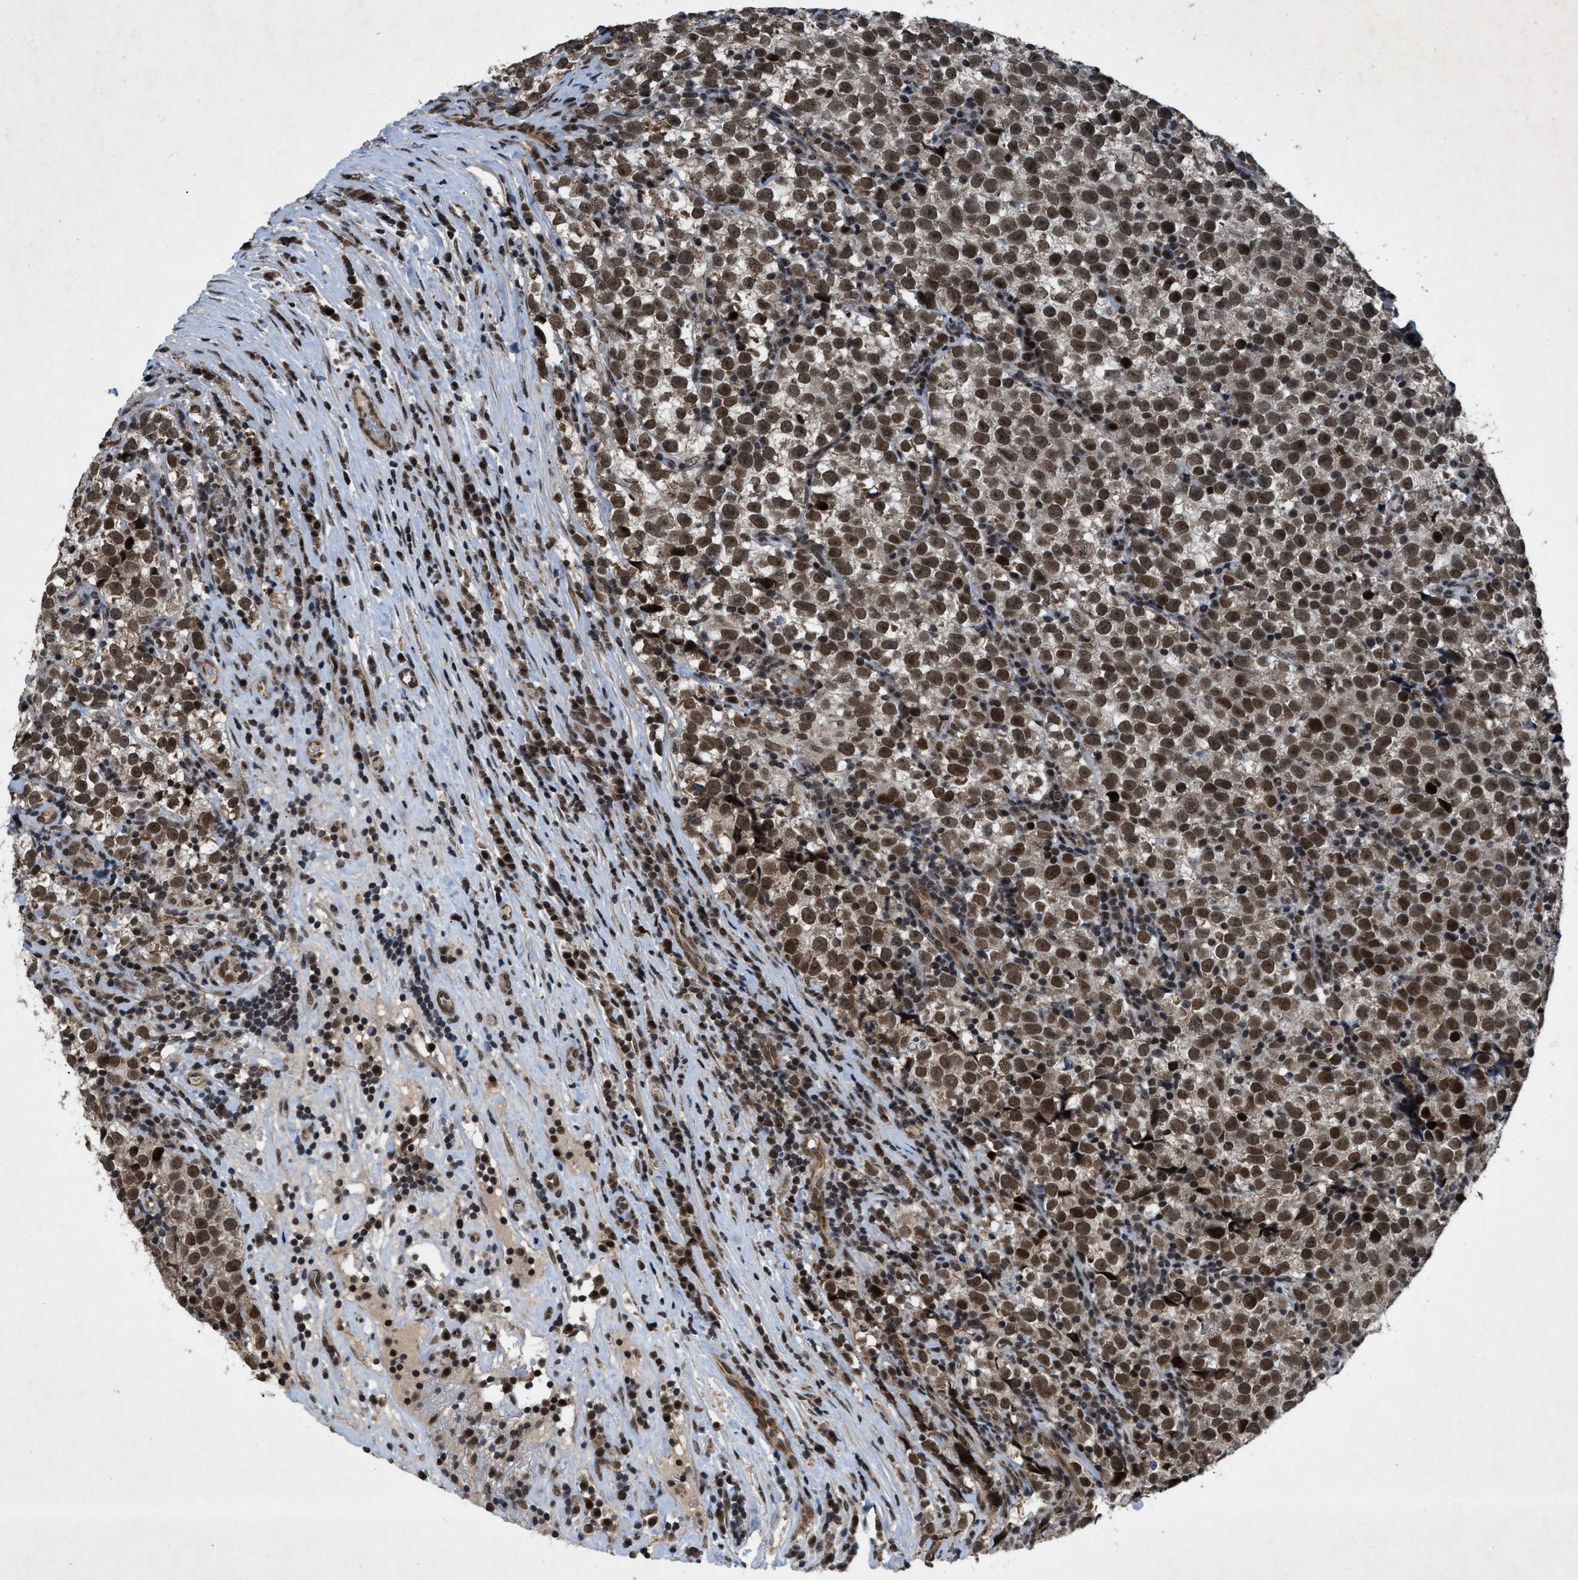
{"staining": {"intensity": "moderate", "quantity": ">75%", "location": "nuclear"}, "tissue": "testis cancer", "cell_type": "Tumor cells", "image_type": "cancer", "snomed": [{"axis": "morphology", "description": "Normal tissue, NOS"}, {"axis": "morphology", "description": "Seminoma, NOS"}, {"axis": "topography", "description": "Testis"}], "caption": "Protein expression analysis of seminoma (testis) exhibits moderate nuclear positivity in about >75% of tumor cells.", "gene": "ZNHIT1", "patient": {"sex": "male", "age": 43}}